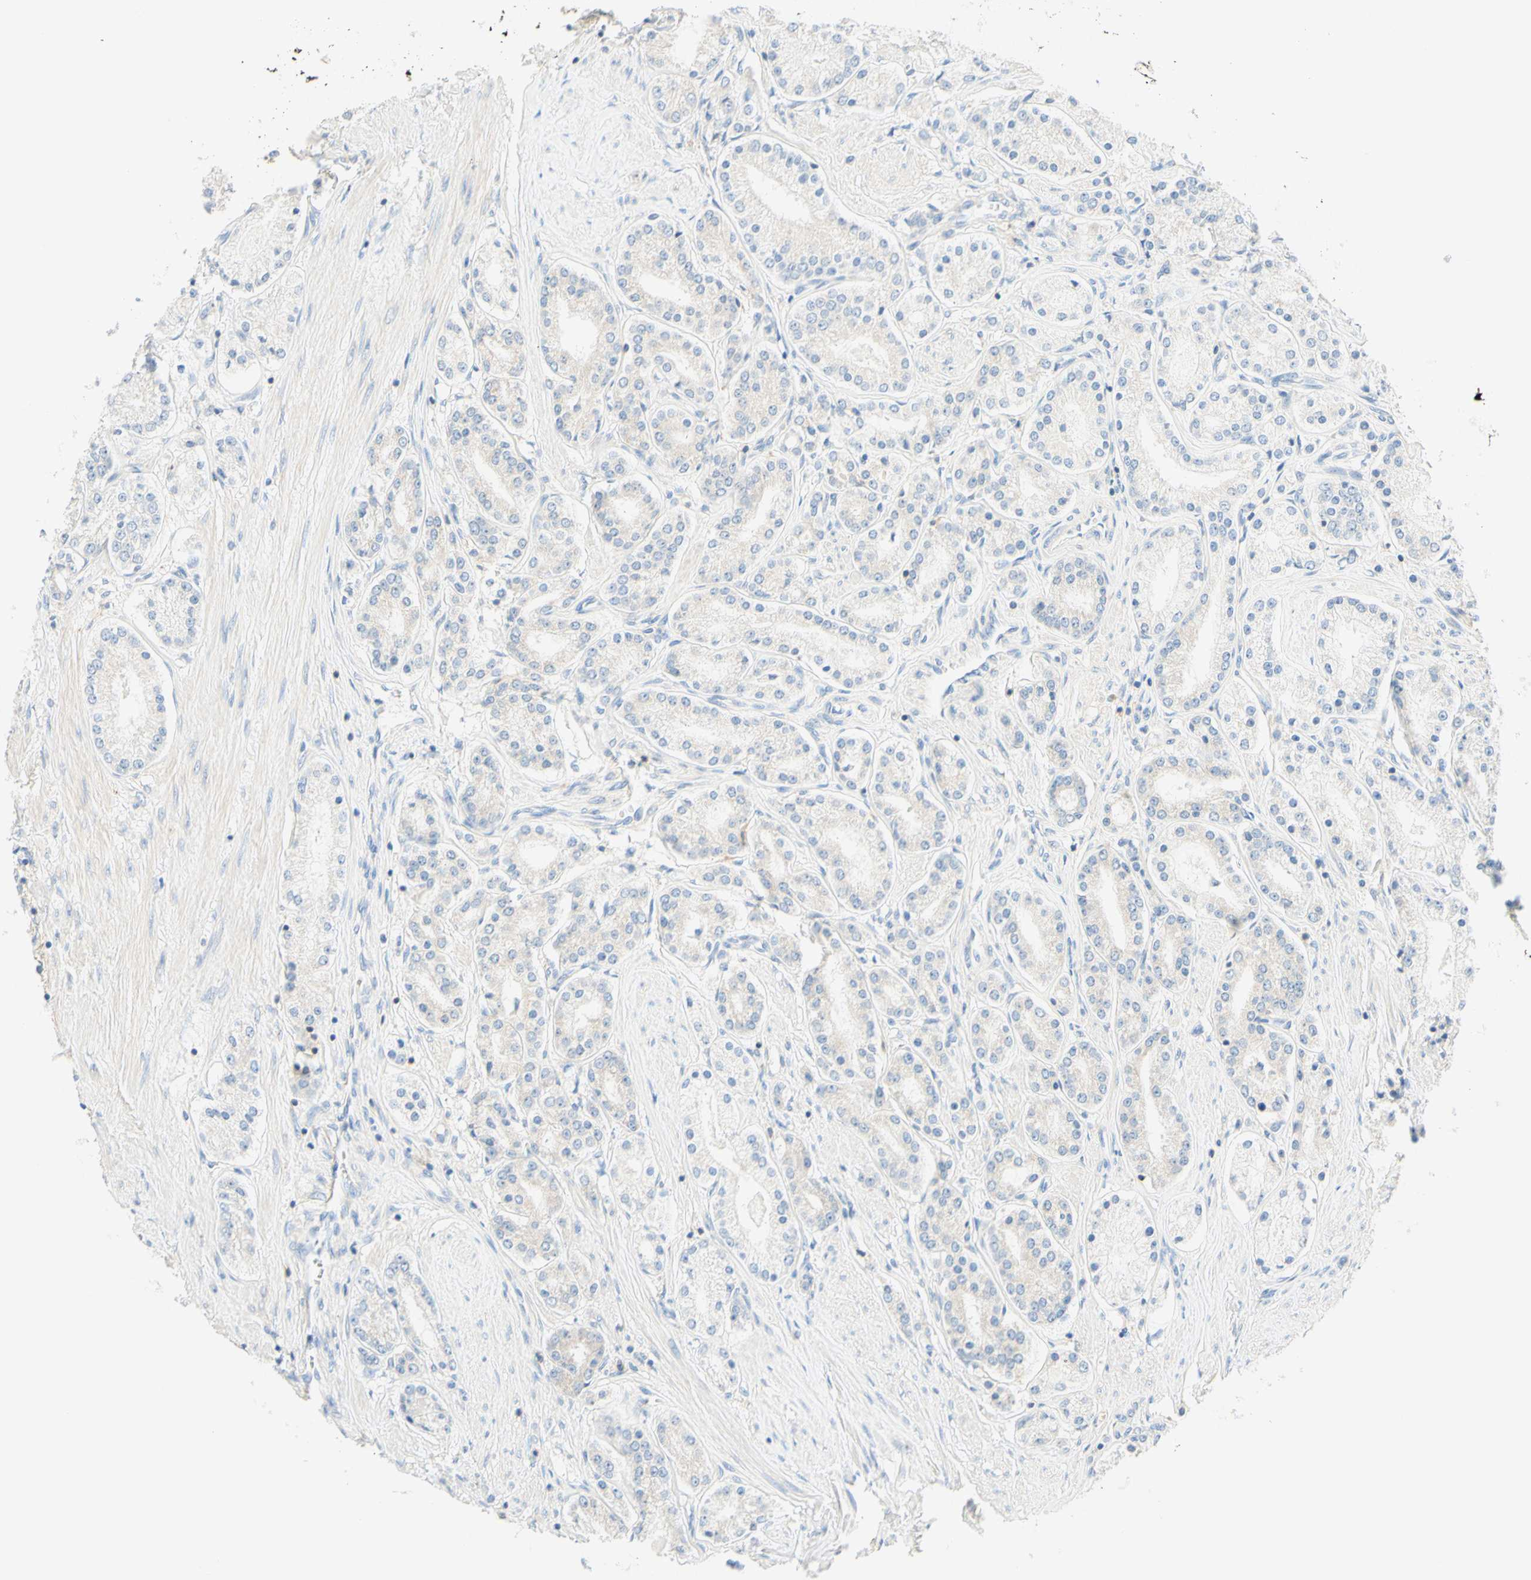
{"staining": {"intensity": "negative", "quantity": "none", "location": "none"}, "tissue": "prostate cancer", "cell_type": "Tumor cells", "image_type": "cancer", "snomed": [{"axis": "morphology", "description": "Adenocarcinoma, Low grade"}, {"axis": "topography", "description": "Prostate"}], "caption": "Immunohistochemistry of prostate low-grade adenocarcinoma exhibits no positivity in tumor cells. (Brightfield microscopy of DAB immunohistochemistry at high magnification).", "gene": "LAT", "patient": {"sex": "male", "age": 63}}